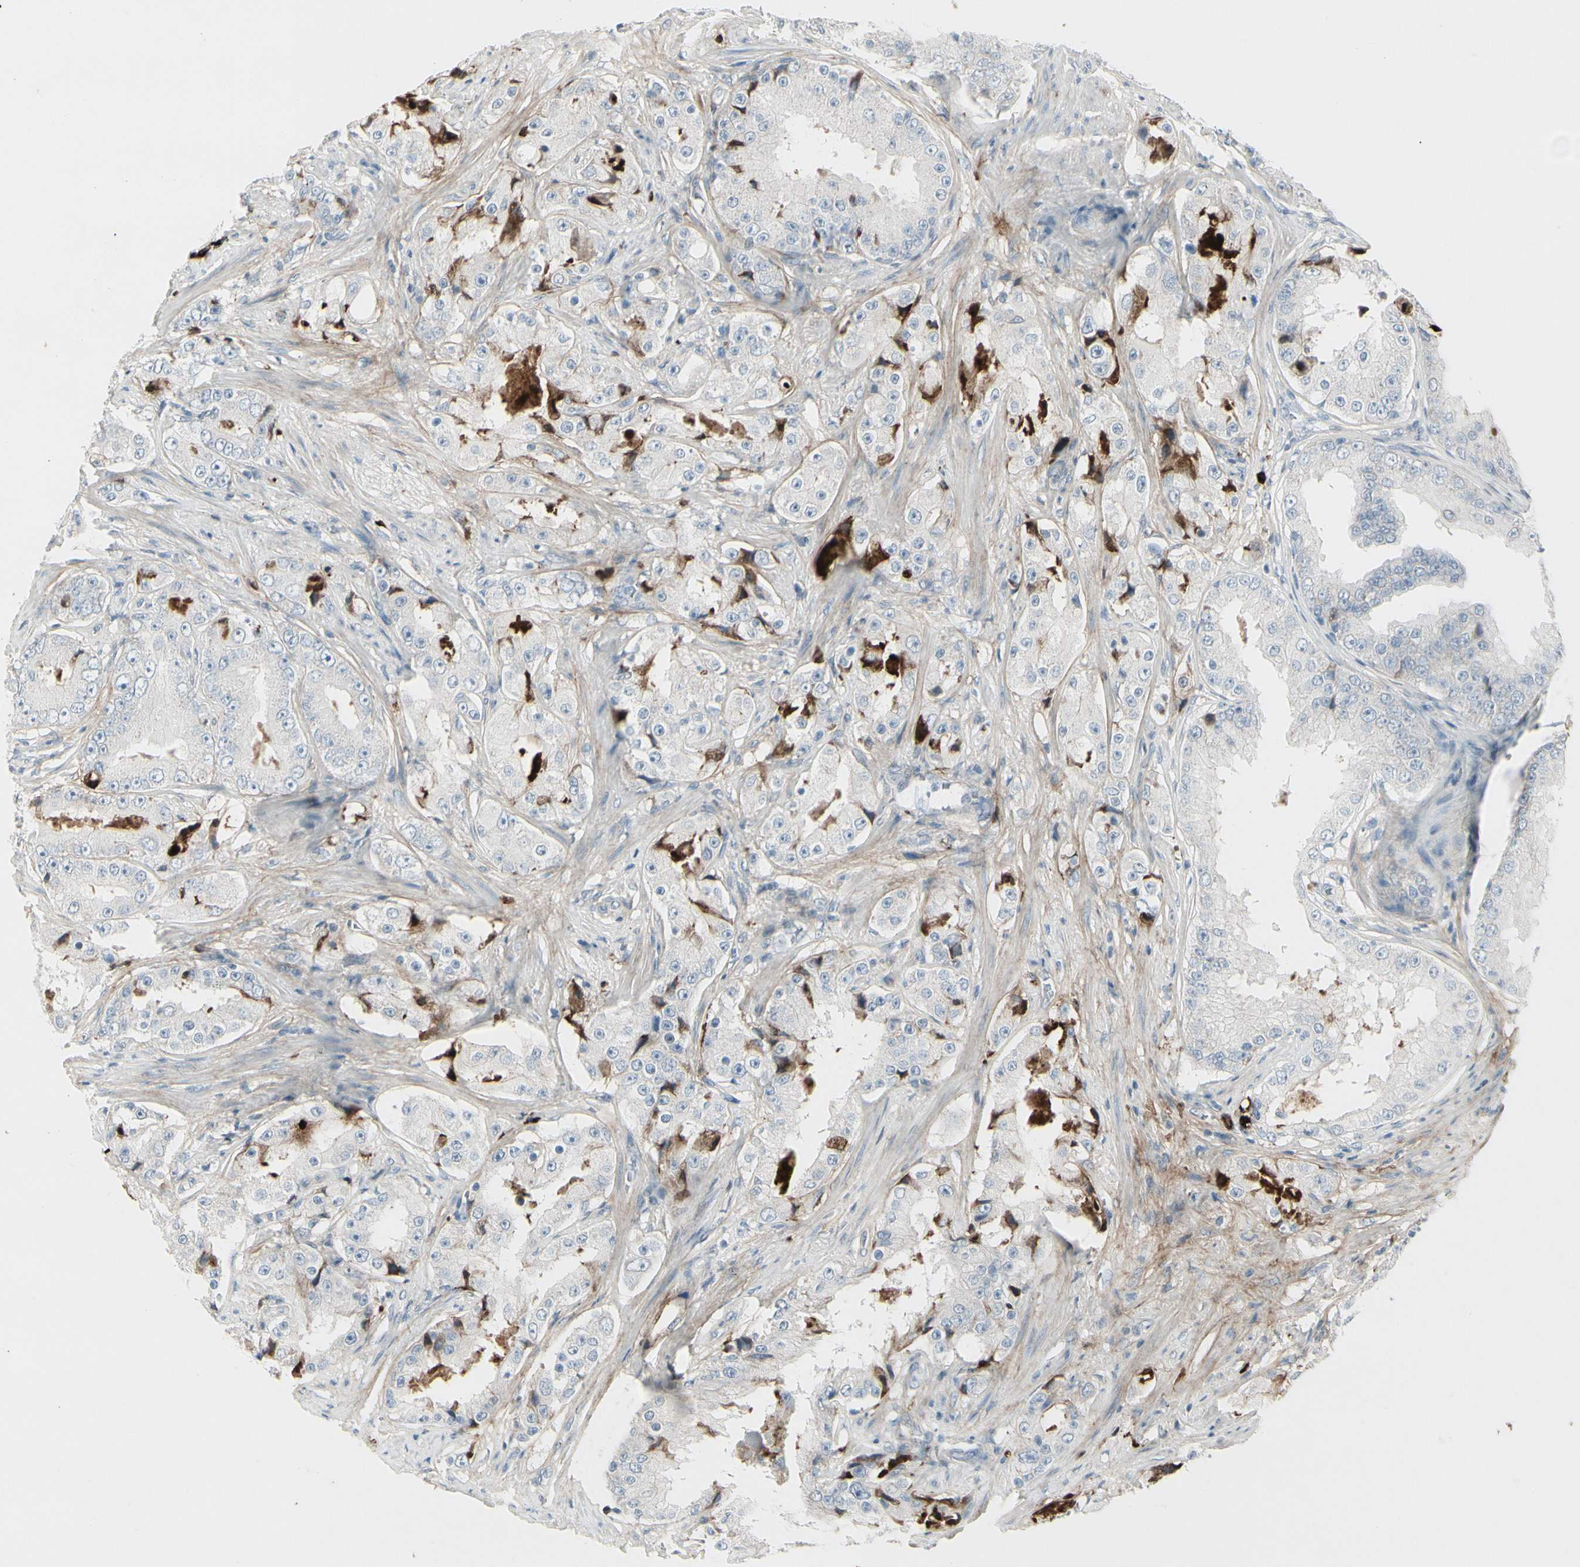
{"staining": {"intensity": "negative", "quantity": "none", "location": "none"}, "tissue": "prostate cancer", "cell_type": "Tumor cells", "image_type": "cancer", "snomed": [{"axis": "morphology", "description": "Adenocarcinoma, High grade"}, {"axis": "topography", "description": "Prostate"}], "caption": "This is a image of immunohistochemistry staining of prostate cancer (high-grade adenocarcinoma), which shows no staining in tumor cells.", "gene": "IGHG1", "patient": {"sex": "male", "age": 73}}